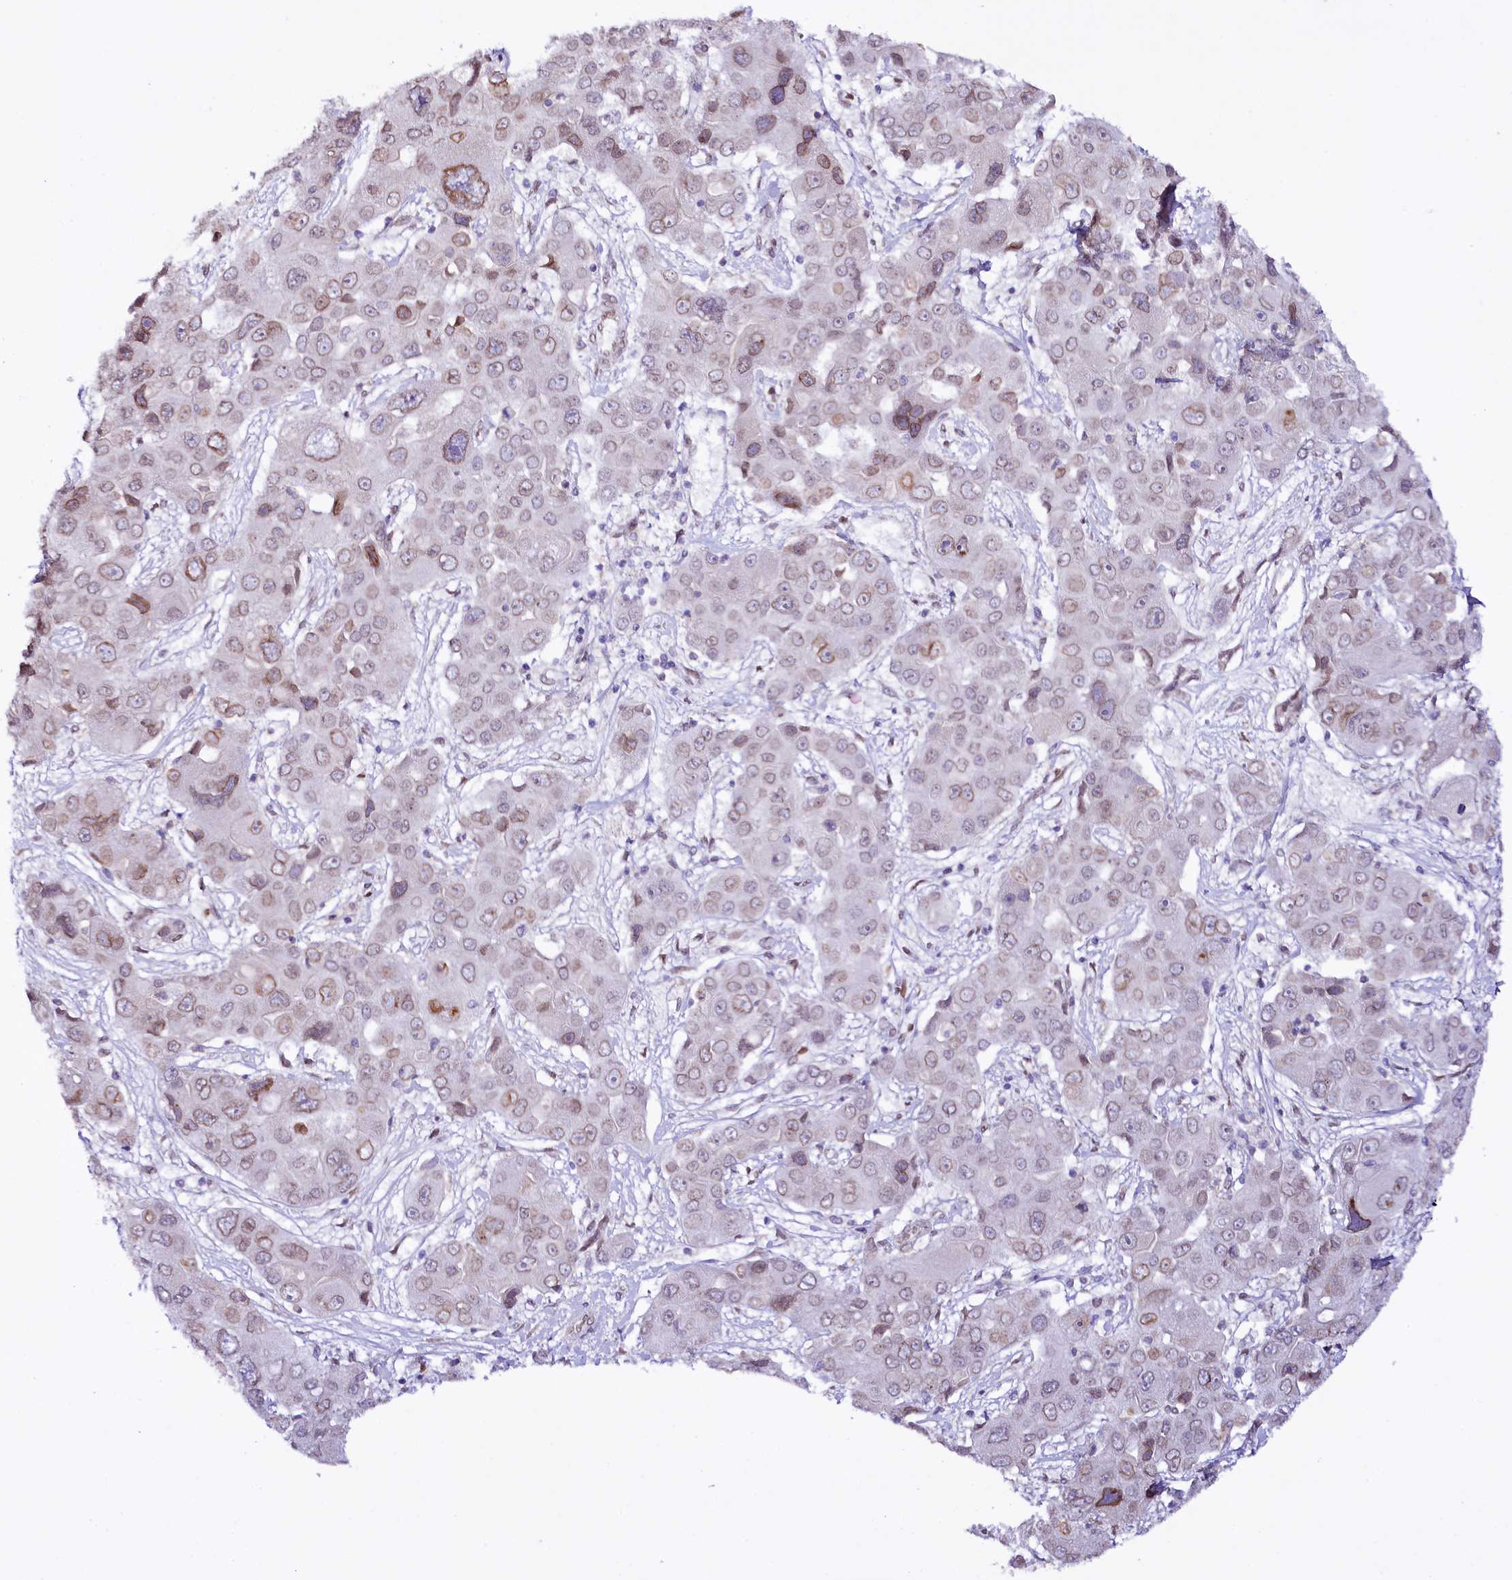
{"staining": {"intensity": "weak", "quantity": "<25%", "location": "nuclear"}, "tissue": "liver cancer", "cell_type": "Tumor cells", "image_type": "cancer", "snomed": [{"axis": "morphology", "description": "Cholangiocarcinoma"}, {"axis": "topography", "description": "Liver"}], "caption": "Immunohistochemical staining of human cholangiocarcinoma (liver) displays no significant staining in tumor cells.", "gene": "ZNF226", "patient": {"sex": "male", "age": 67}}